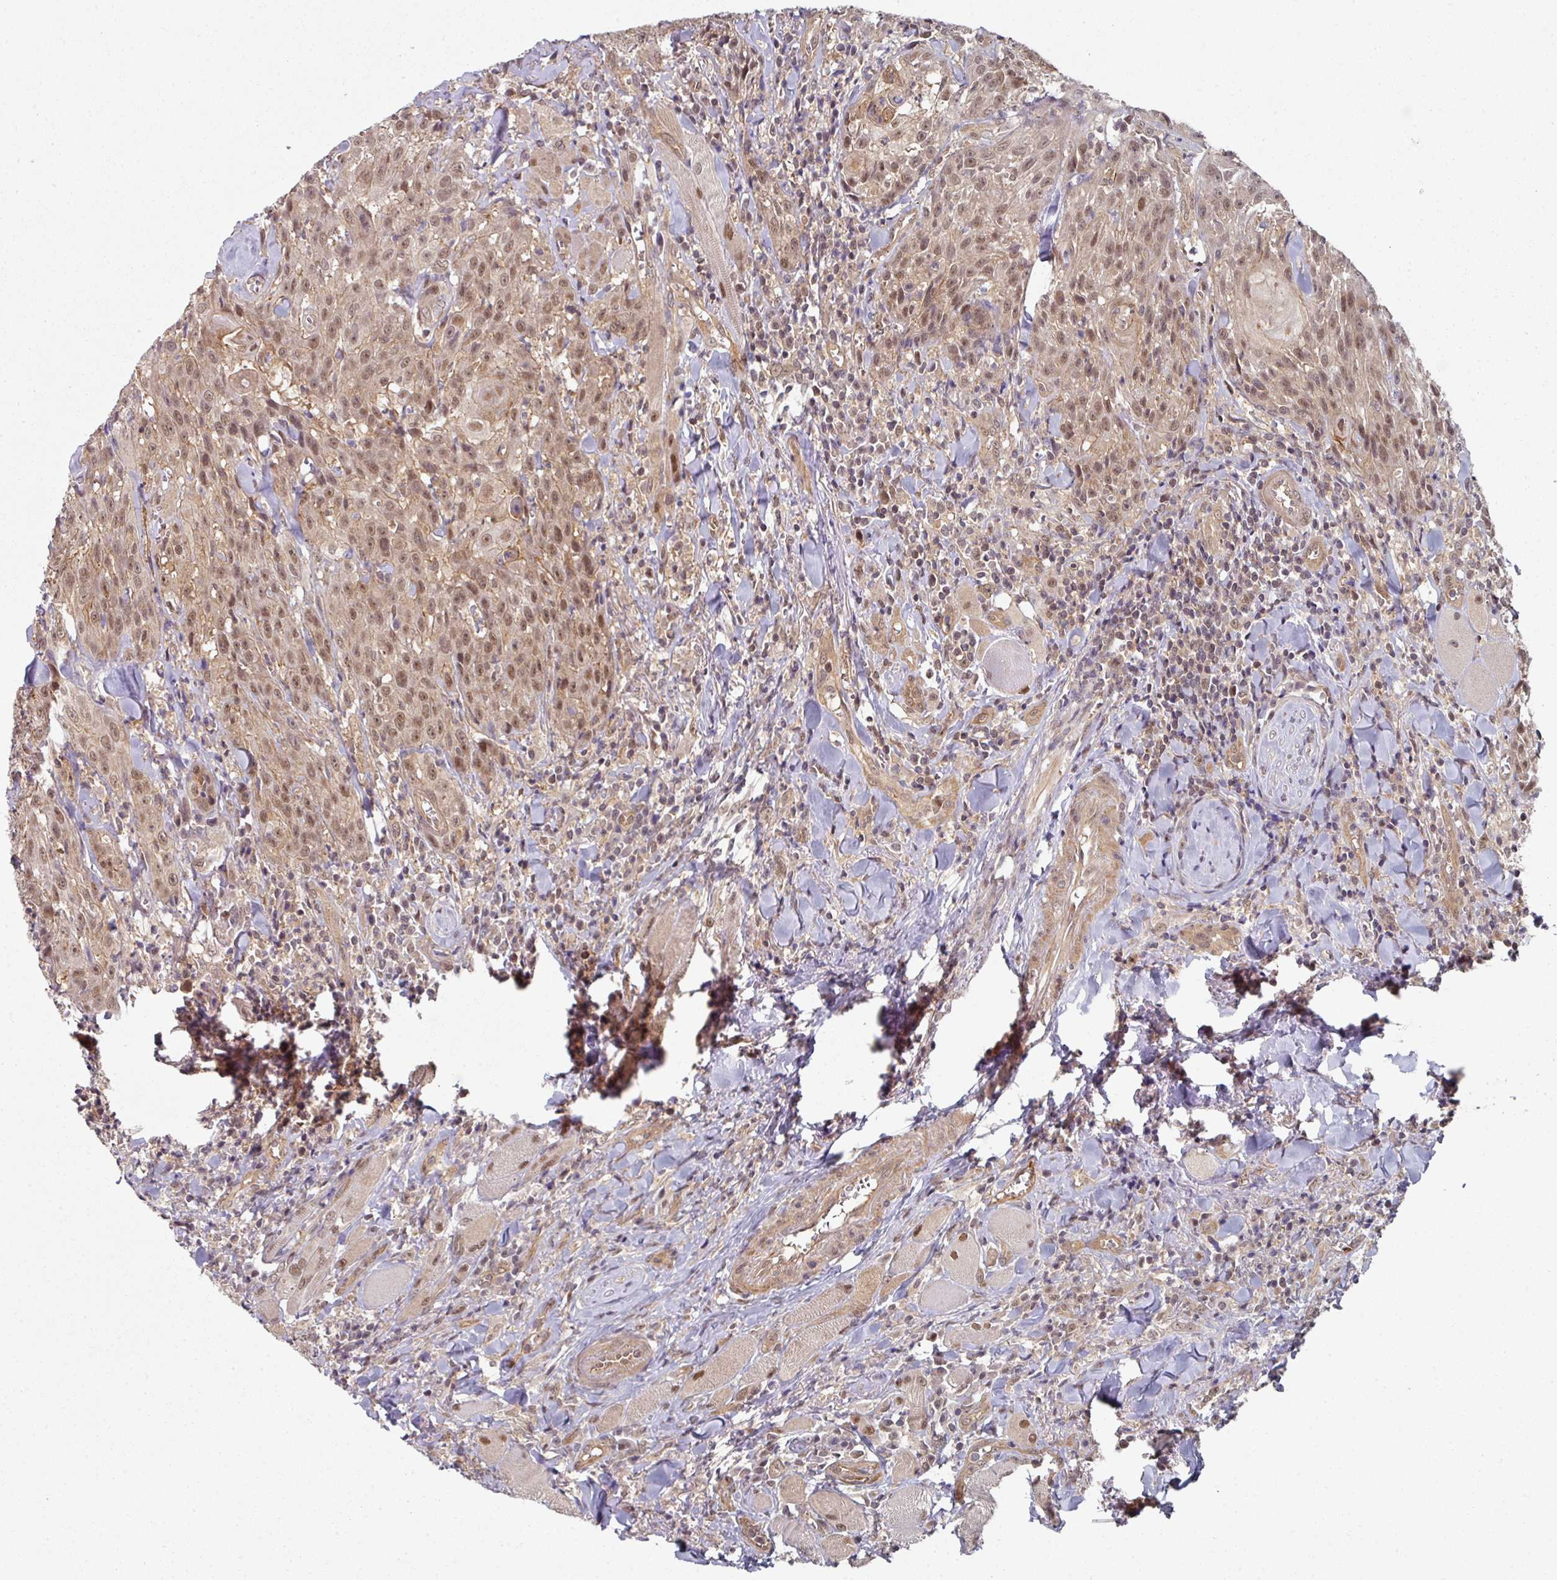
{"staining": {"intensity": "moderate", "quantity": ">75%", "location": "nuclear"}, "tissue": "head and neck cancer", "cell_type": "Tumor cells", "image_type": "cancer", "snomed": [{"axis": "morphology", "description": "Normal tissue, NOS"}, {"axis": "morphology", "description": "Squamous cell carcinoma, NOS"}, {"axis": "topography", "description": "Oral tissue"}, {"axis": "topography", "description": "Head-Neck"}], "caption": "Protein expression analysis of human squamous cell carcinoma (head and neck) reveals moderate nuclear staining in approximately >75% of tumor cells. (brown staining indicates protein expression, while blue staining denotes nuclei).", "gene": "PSME3IP1", "patient": {"sex": "female", "age": 70}}